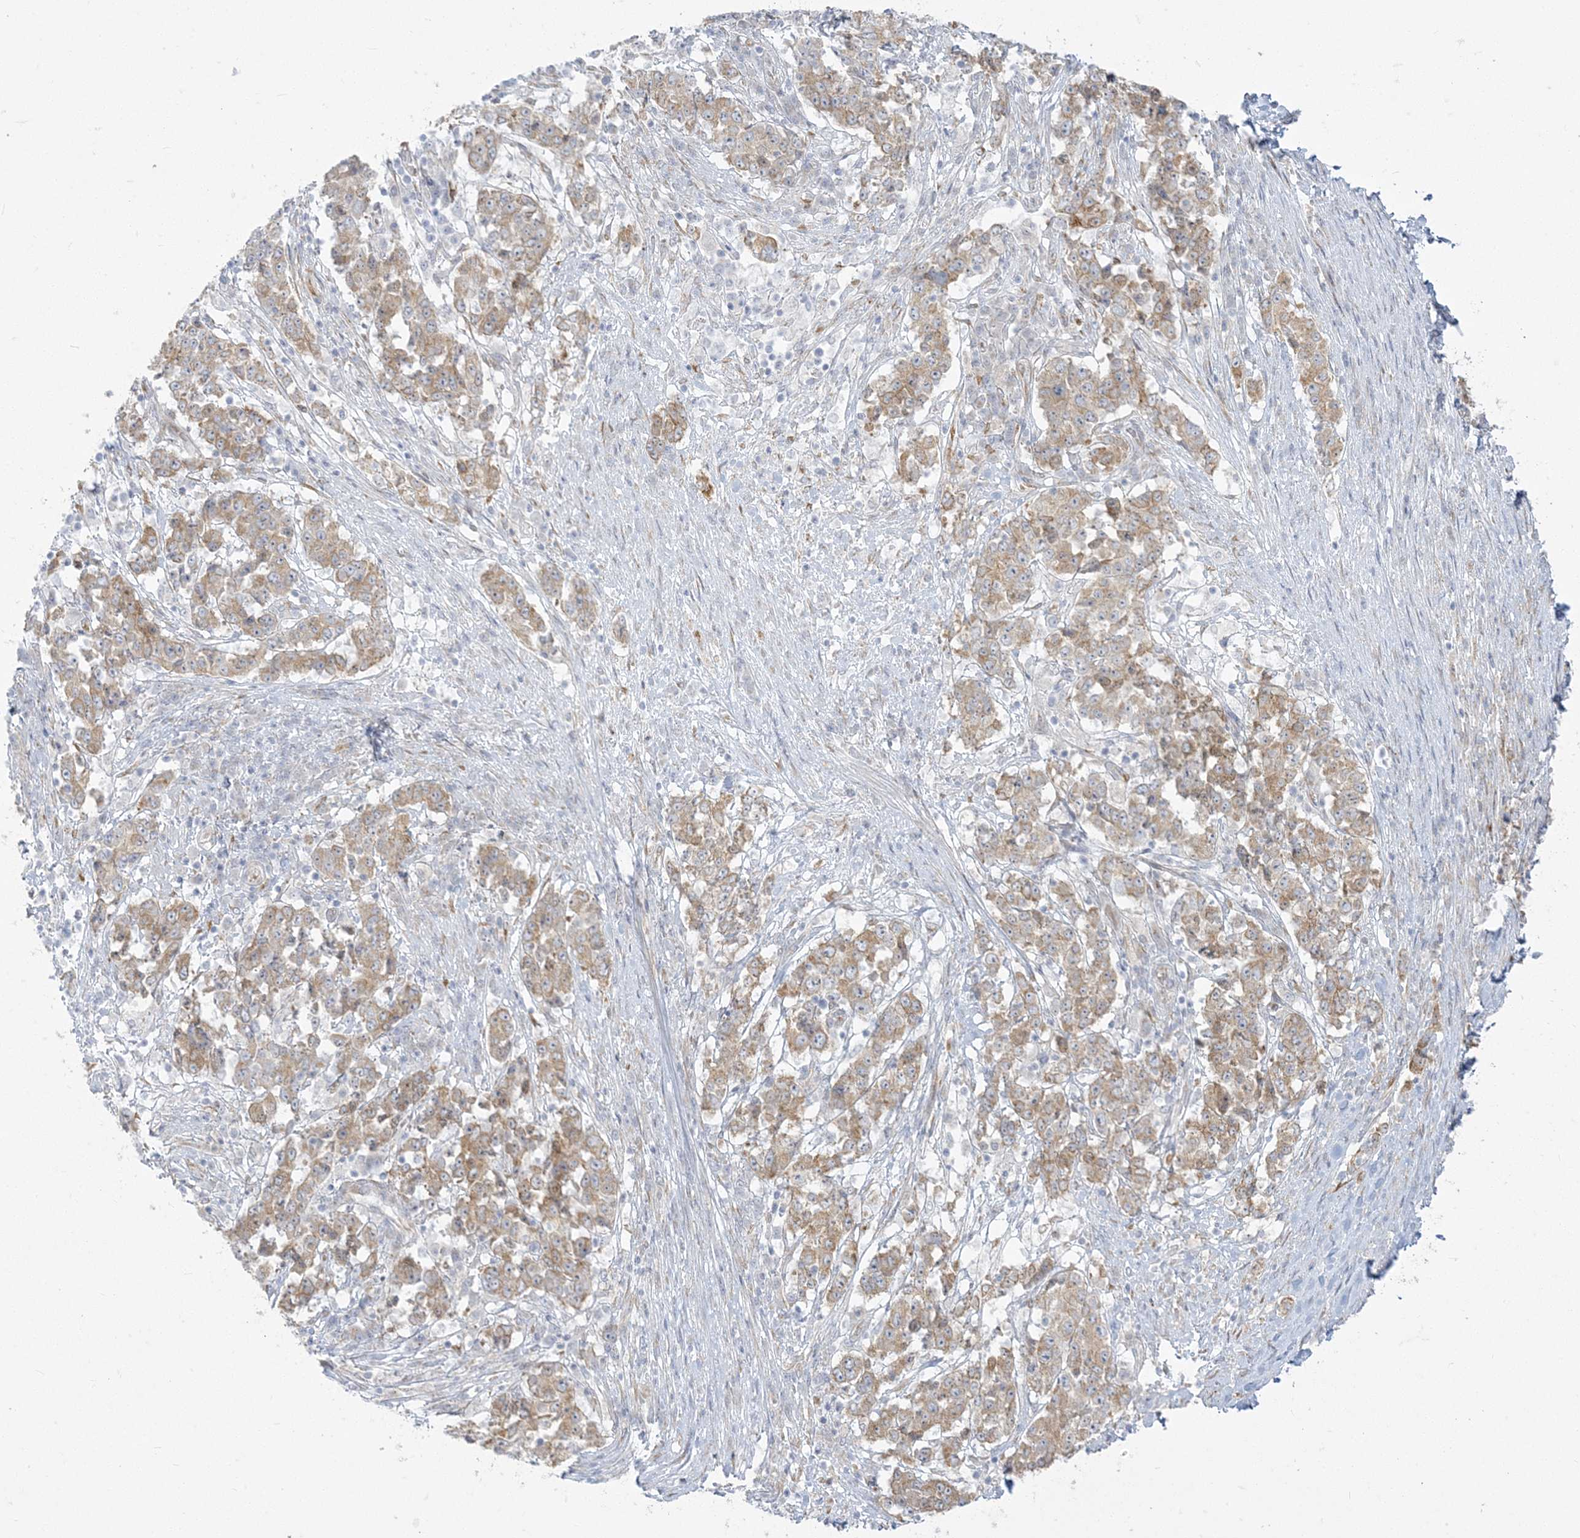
{"staining": {"intensity": "moderate", "quantity": ">75%", "location": "cytoplasmic/membranous"}, "tissue": "stomach cancer", "cell_type": "Tumor cells", "image_type": "cancer", "snomed": [{"axis": "morphology", "description": "Adenocarcinoma, NOS"}, {"axis": "topography", "description": "Stomach"}], "caption": "The immunohistochemical stain labels moderate cytoplasmic/membranous expression in tumor cells of stomach cancer tissue.", "gene": "ZC3H6", "patient": {"sex": "male", "age": 59}}